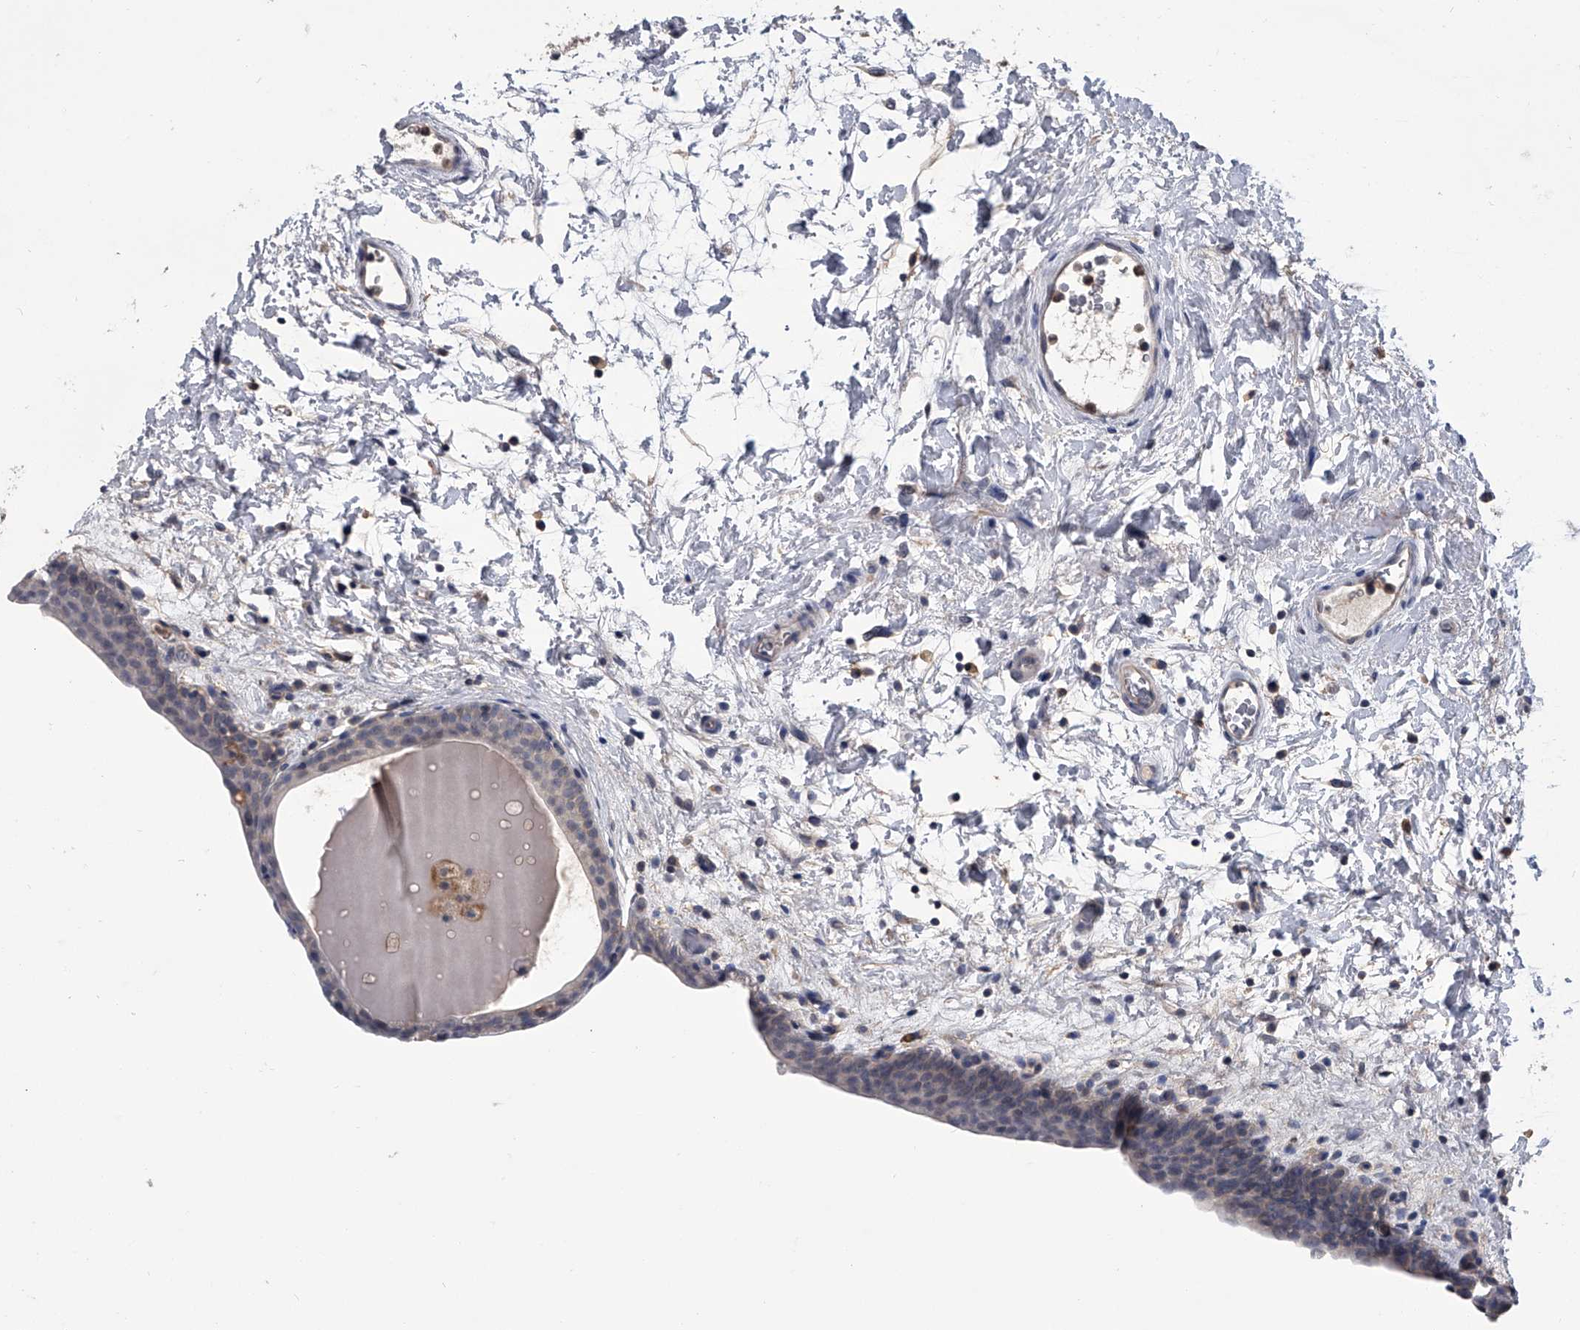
{"staining": {"intensity": "weak", "quantity": "<25%", "location": "cytoplasmic/membranous"}, "tissue": "urinary bladder", "cell_type": "Urothelial cells", "image_type": "normal", "snomed": [{"axis": "morphology", "description": "Normal tissue, NOS"}, {"axis": "topography", "description": "Urinary bladder"}], "caption": "DAB (3,3'-diaminobenzidine) immunohistochemical staining of benign human urinary bladder reveals no significant positivity in urothelial cells.", "gene": "MAP4K3", "patient": {"sex": "male", "age": 83}}